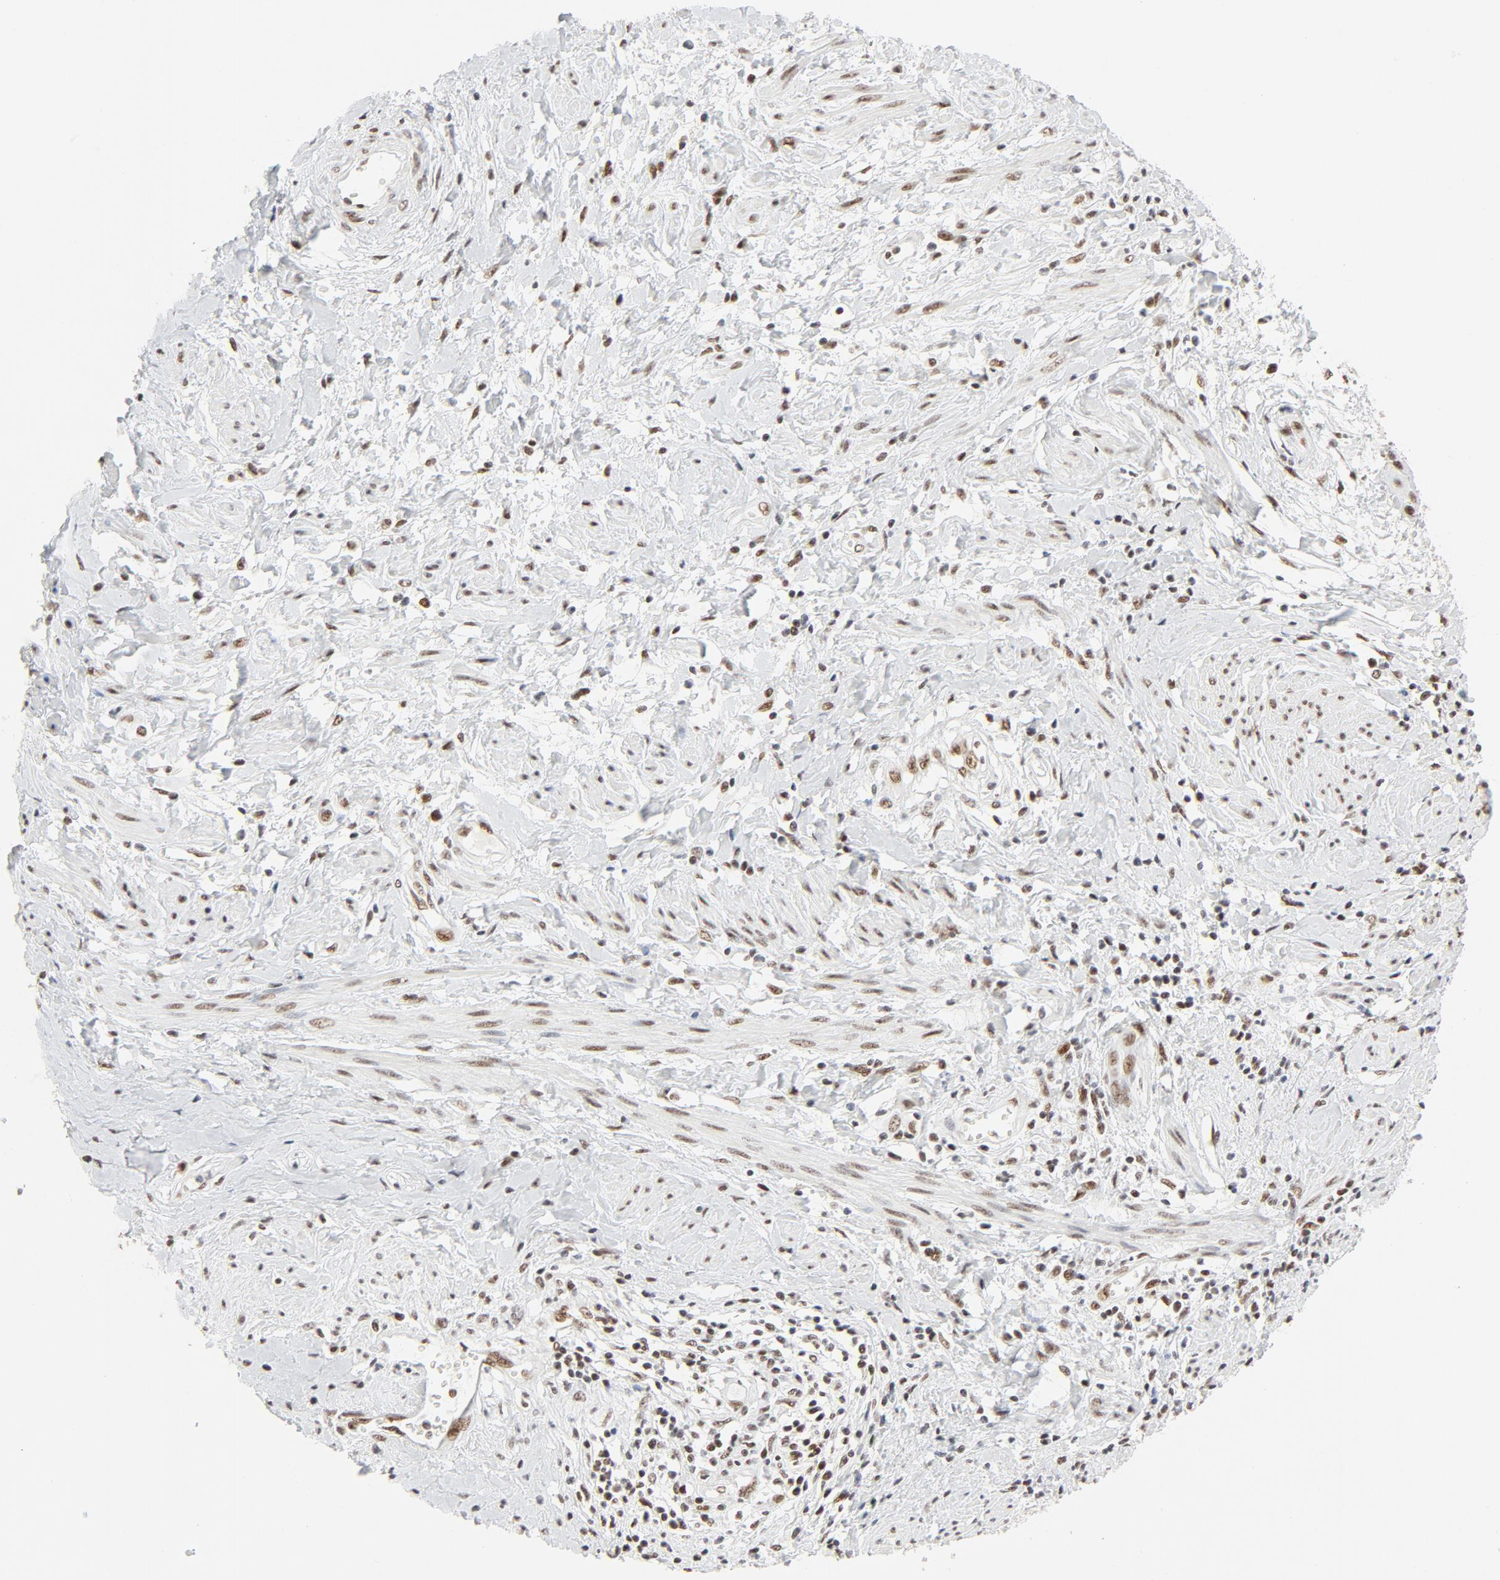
{"staining": {"intensity": "moderate", "quantity": ">75%", "location": "nuclear"}, "tissue": "cervical cancer", "cell_type": "Tumor cells", "image_type": "cancer", "snomed": [{"axis": "morphology", "description": "Squamous cell carcinoma, NOS"}, {"axis": "topography", "description": "Cervix"}], "caption": "The micrograph reveals immunohistochemical staining of cervical cancer. There is moderate nuclear expression is appreciated in approximately >75% of tumor cells.", "gene": "GTF2H1", "patient": {"sex": "female", "age": 57}}